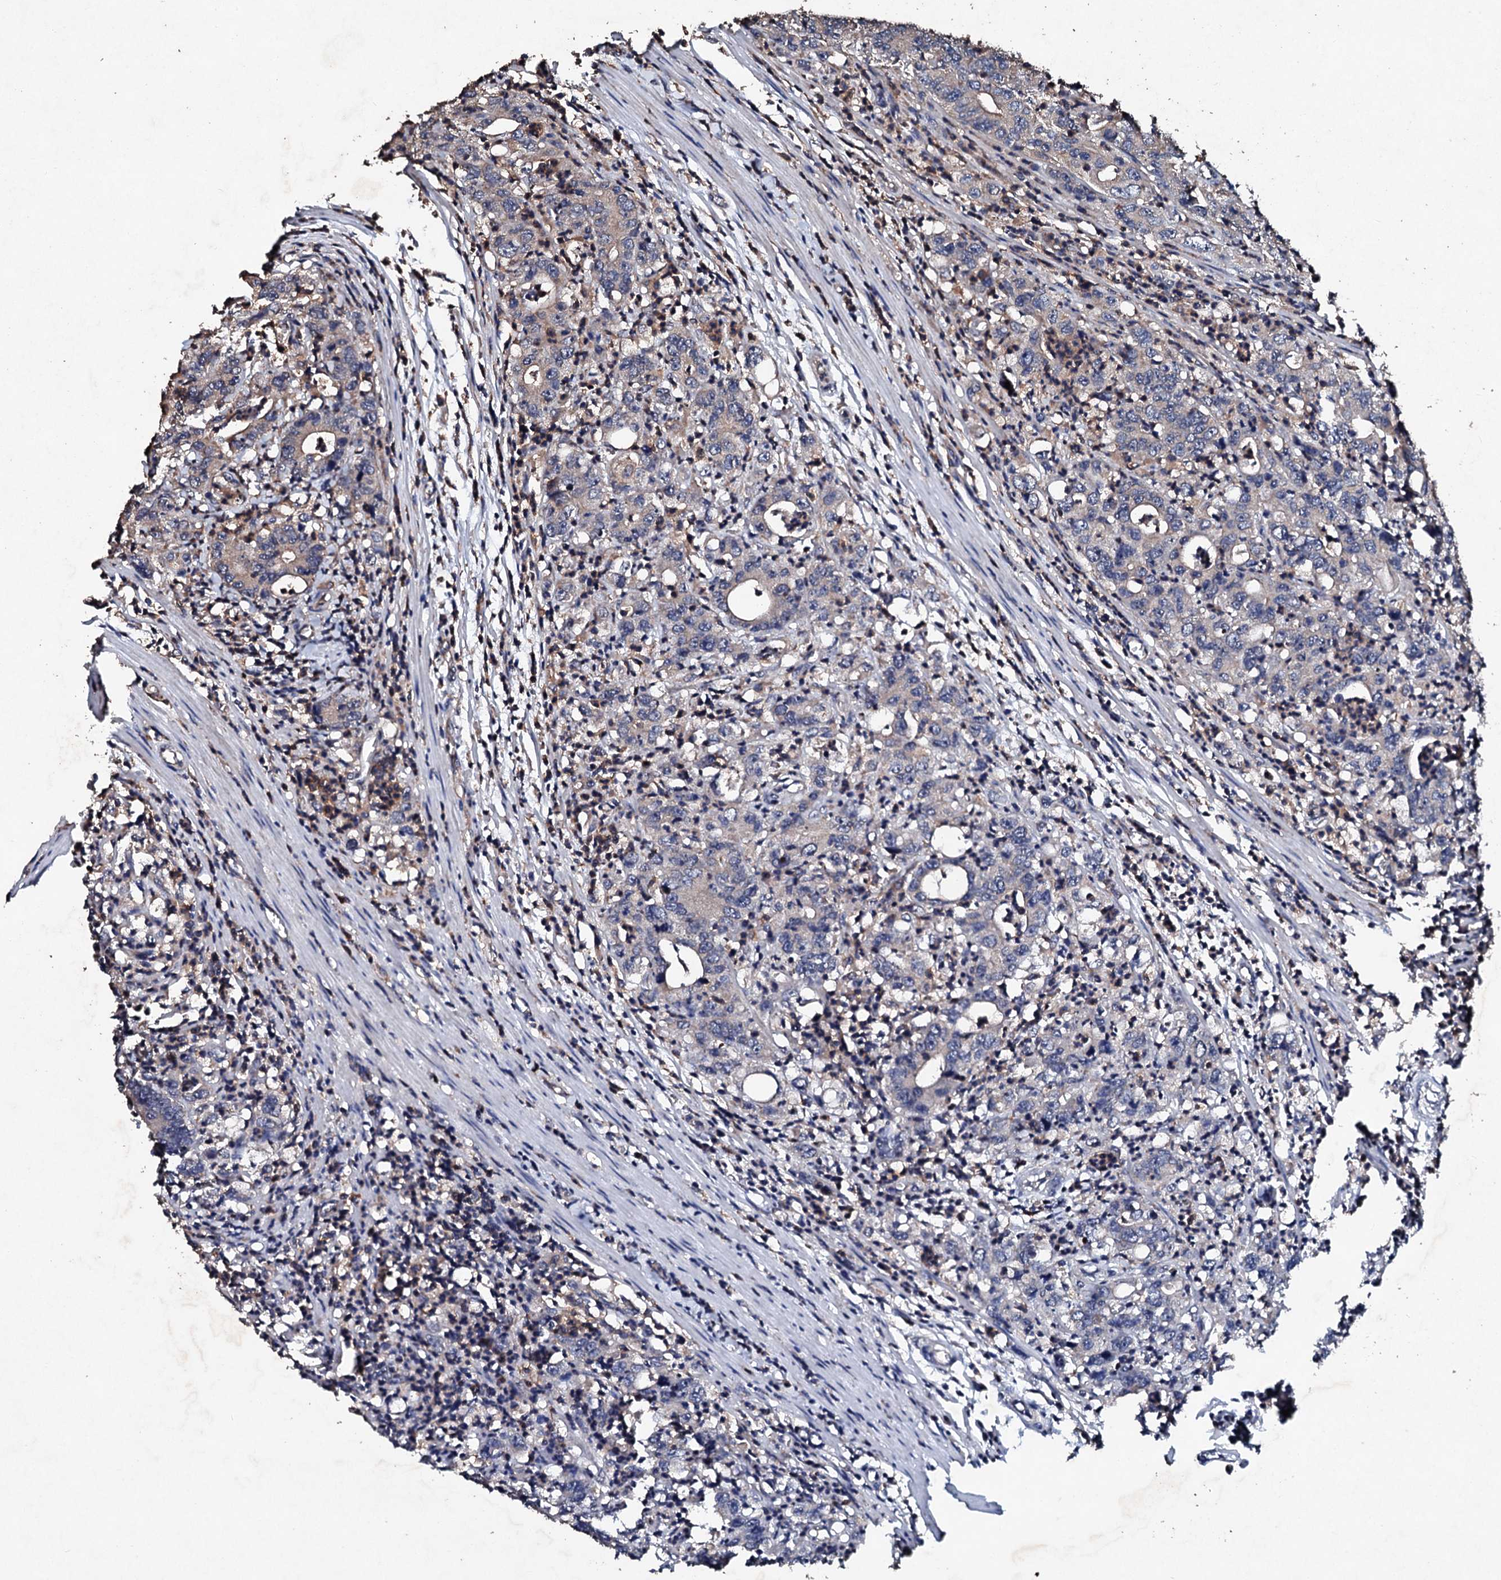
{"staining": {"intensity": "negative", "quantity": "none", "location": "none"}, "tissue": "colorectal cancer", "cell_type": "Tumor cells", "image_type": "cancer", "snomed": [{"axis": "morphology", "description": "Adenocarcinoma, NOS"}, {"axis": "topography", "description": "Colon"}], "caption": "Immunohistochemical staining of colorectal adenocarcinoma exhibits no significant positivity in tumor cells.", "gene": "KERA", "patient": {"sex": "female", "age": 75}}